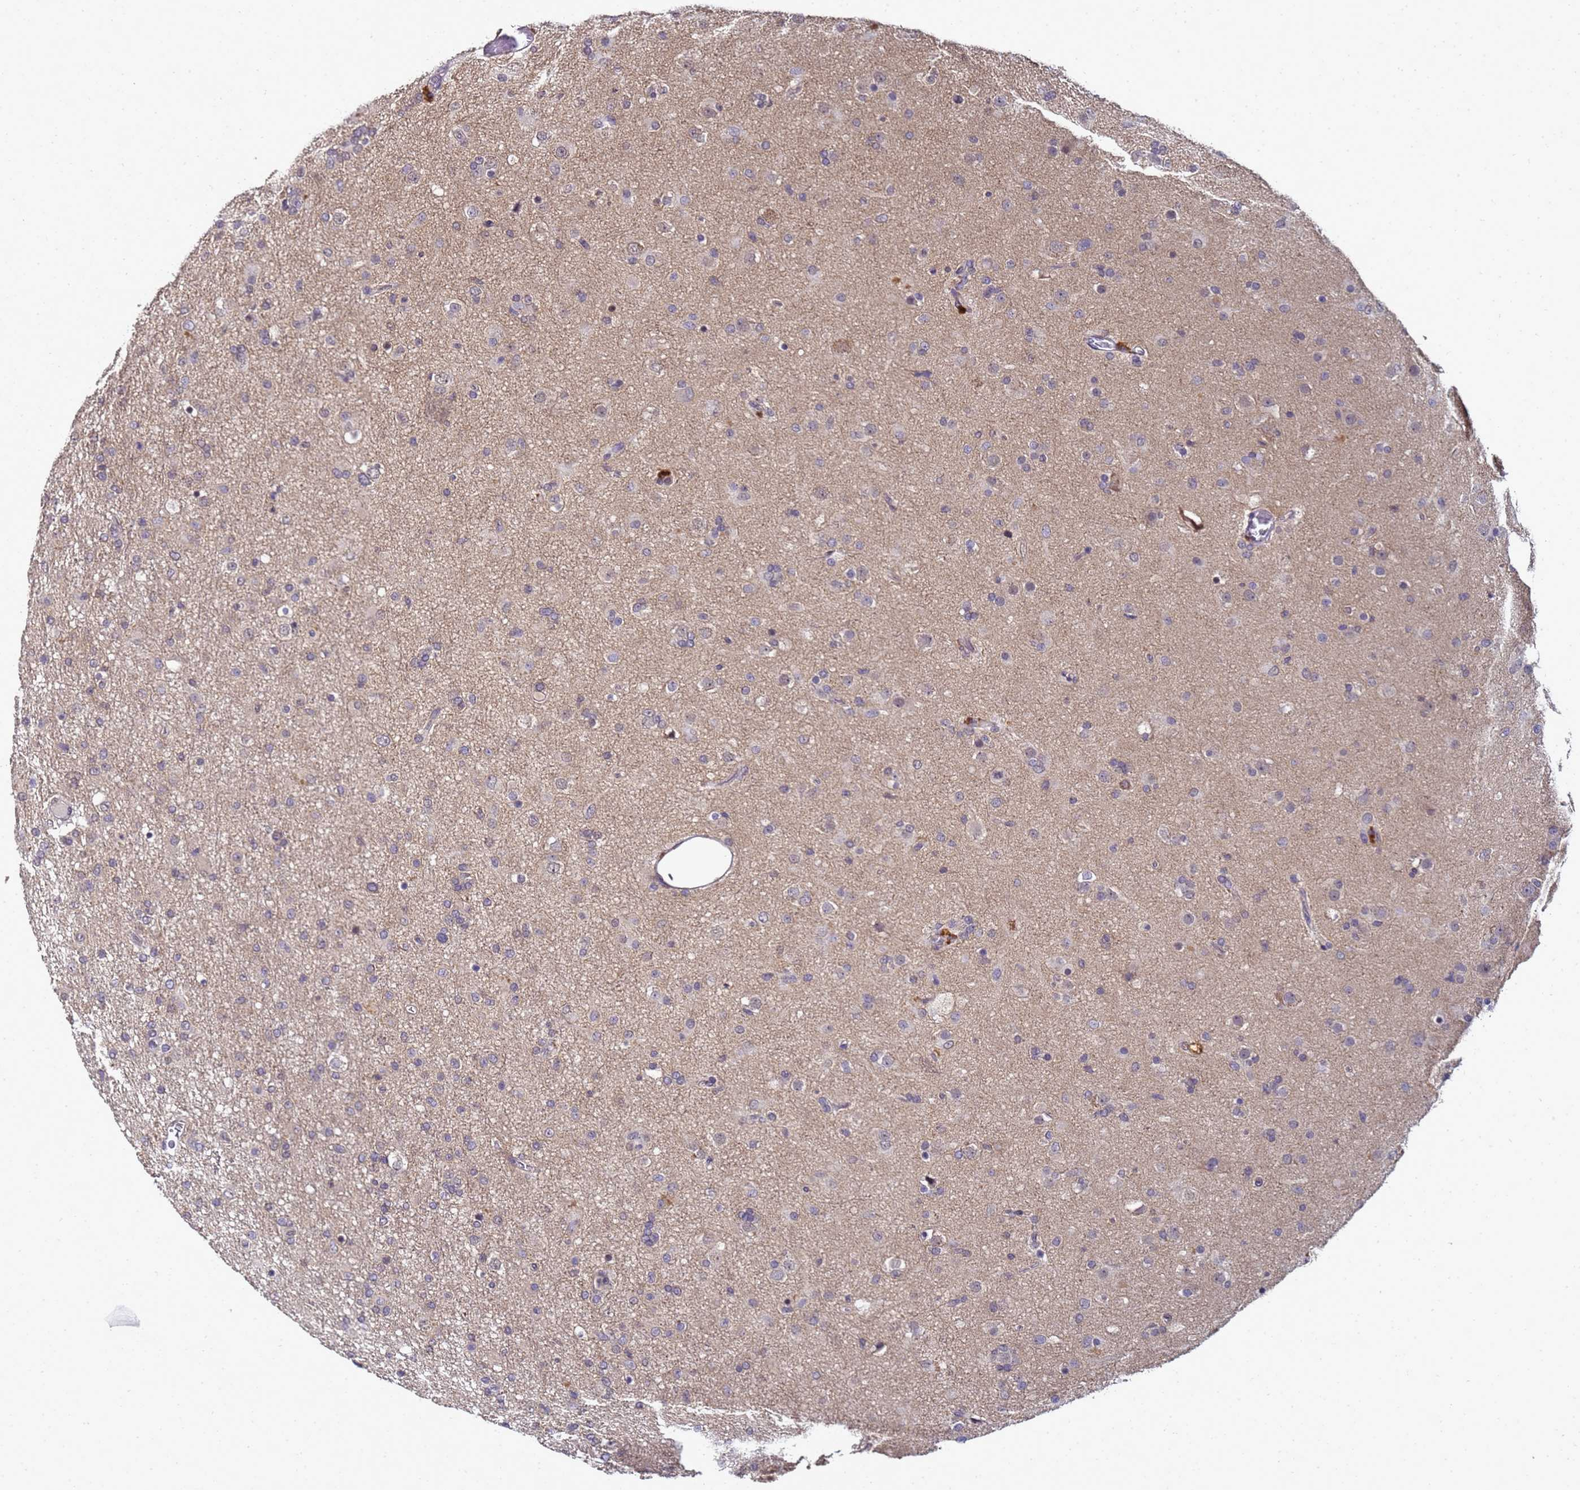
{"staining": {"intensity": "negative", "quantity": "none", "location": "none"}, "tissue": "glioma", "cell_type": "Tumor cells", "image_type": "cancer", "snomed": [{"axis": "morphology", "description": "Glioma, malignant, Low grade"}, {"axis": "topography", "description": "Brain"}], "caption": "Photomicrograph shows no significant protein positivity in tumor cells of malignant low-grade glioma.", "gene": "ANKRD17", "patient": {"sex": "male", "age": 65}}